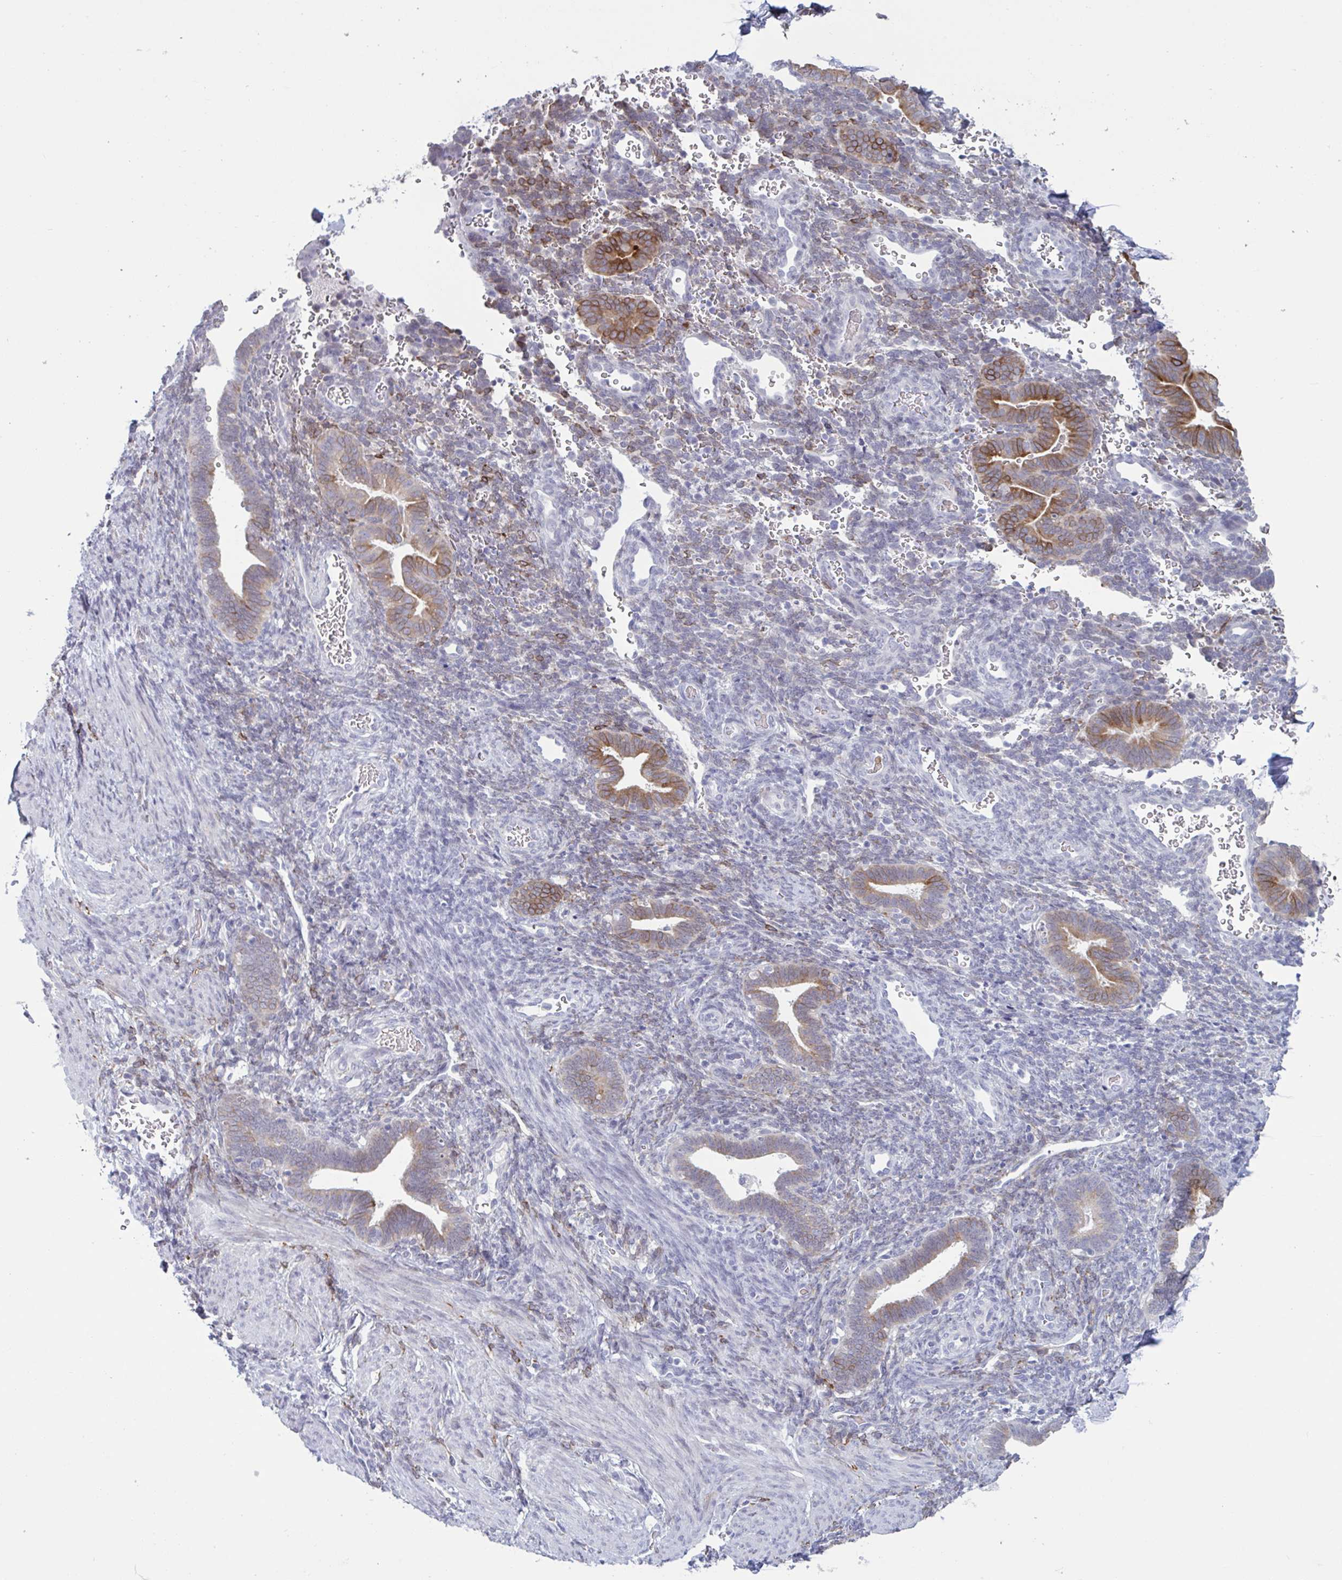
{"staining": {"intensity": "negative", "quantity": "none", "location": "none"}, "tissue": "endometrium", "cell_type": "Cells in endometrial stroma", "image_type": "normal", "snomed": [{"axis": "morphology", "description": "Normal tissue, NOS"}, {"axis": "topography", "description": "Endometrium"}], "caption": "This is an immunohistochemistry (IHC) micrograph of normal endometrium. There is no staining in cells in endometrial stroma.", "gene": "HSD11B2", "patient": {"sex": "female", "age": 34}}